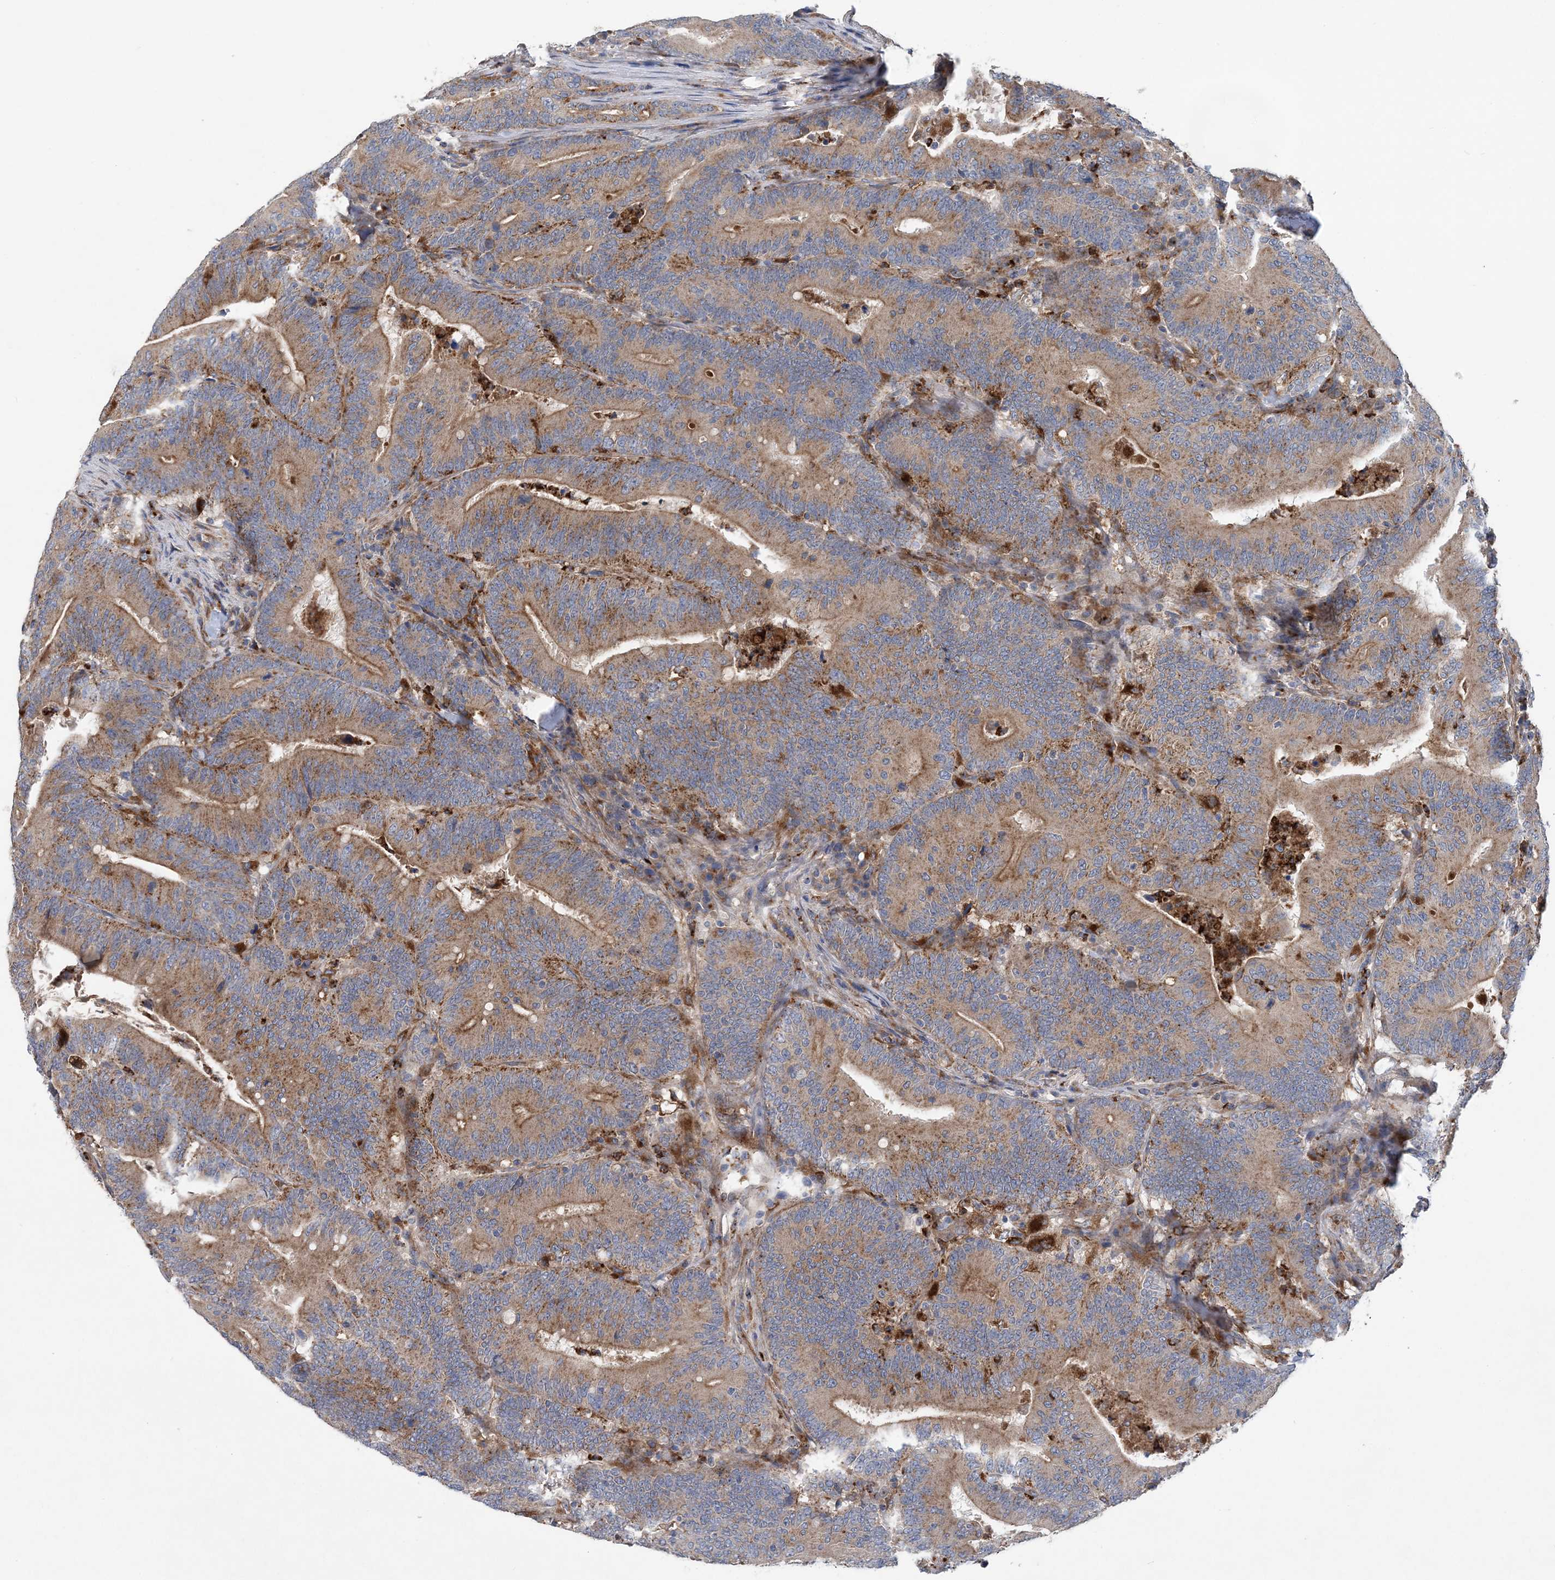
{"staining": {"intensity": "moderate", "quantity": ">75%", "location": "cytoplasmic/membranous"}, "tissue": "colorectal cancer", "cell_type": "Tumor cells", "image_type": "cancer", "snomed": [{"axis": "morphology", "description": "Adenocarcinoma, NOS"}, {"axis": "topography", "description": "Colon"}], "caption": "Human colorectal cancer stained with a brown dye demonstrates moderate cytoplasmic/membranous positive staining in about >75% of tumor cells.", "gene": "PTTG1IP", "patient": {"sex": "female", "age": 66}}